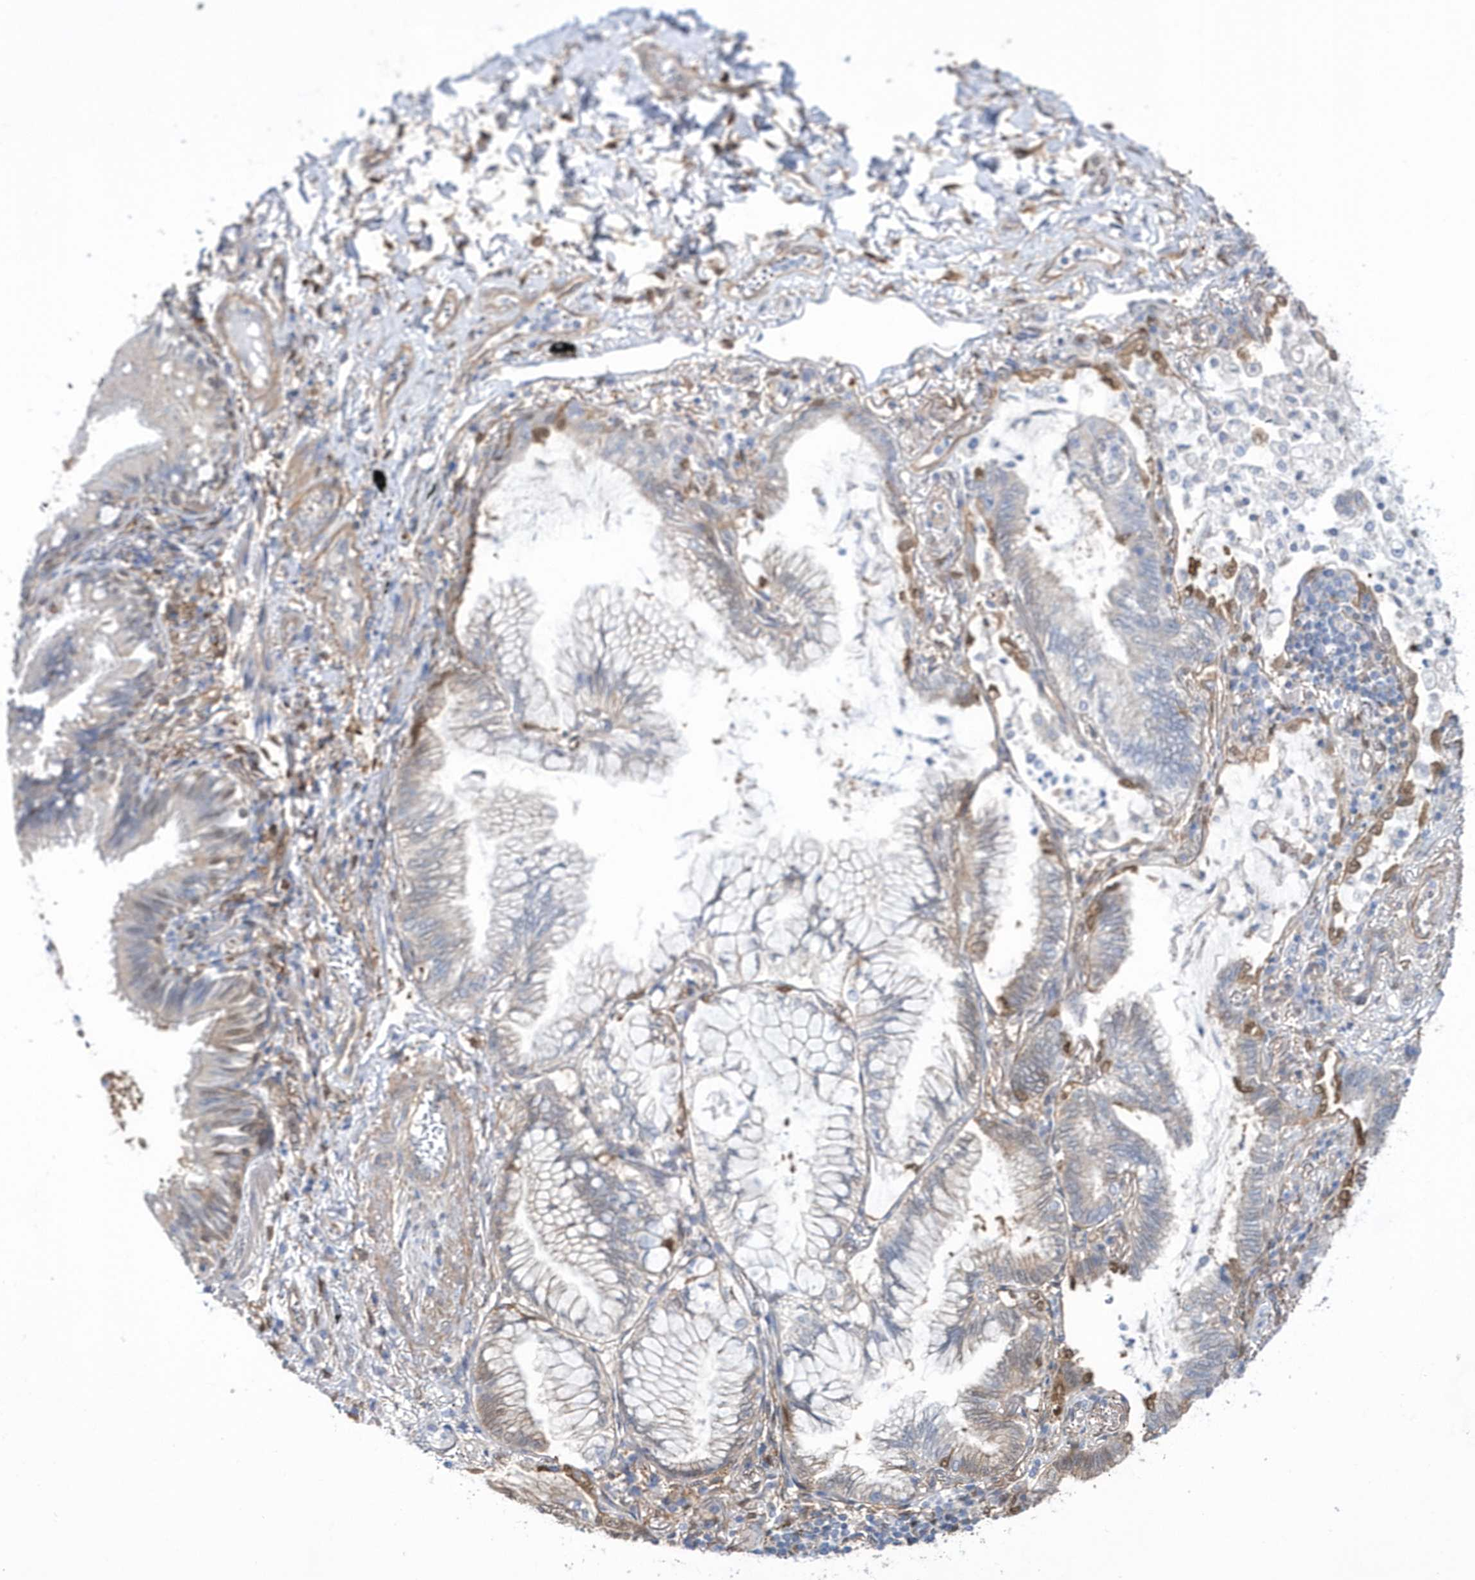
{"staining": {"intensity": "negative", "quantity": "none", "location": "none"}, "tissue": "lung cancer", "cell_type": "Tumor cells", "image_type": "cancer", "snomed": [{"axis": "morphology", "description": "Adenocarcinoma, NOS"}, {"axis": "topography", "description": "Lung"}], "caption": "A histopathology image of human adenocarcinoma (lung) is negative for staining in tumor cells.", "gene": "BDH2", "patient": {"sex": "female", "age": 70}}